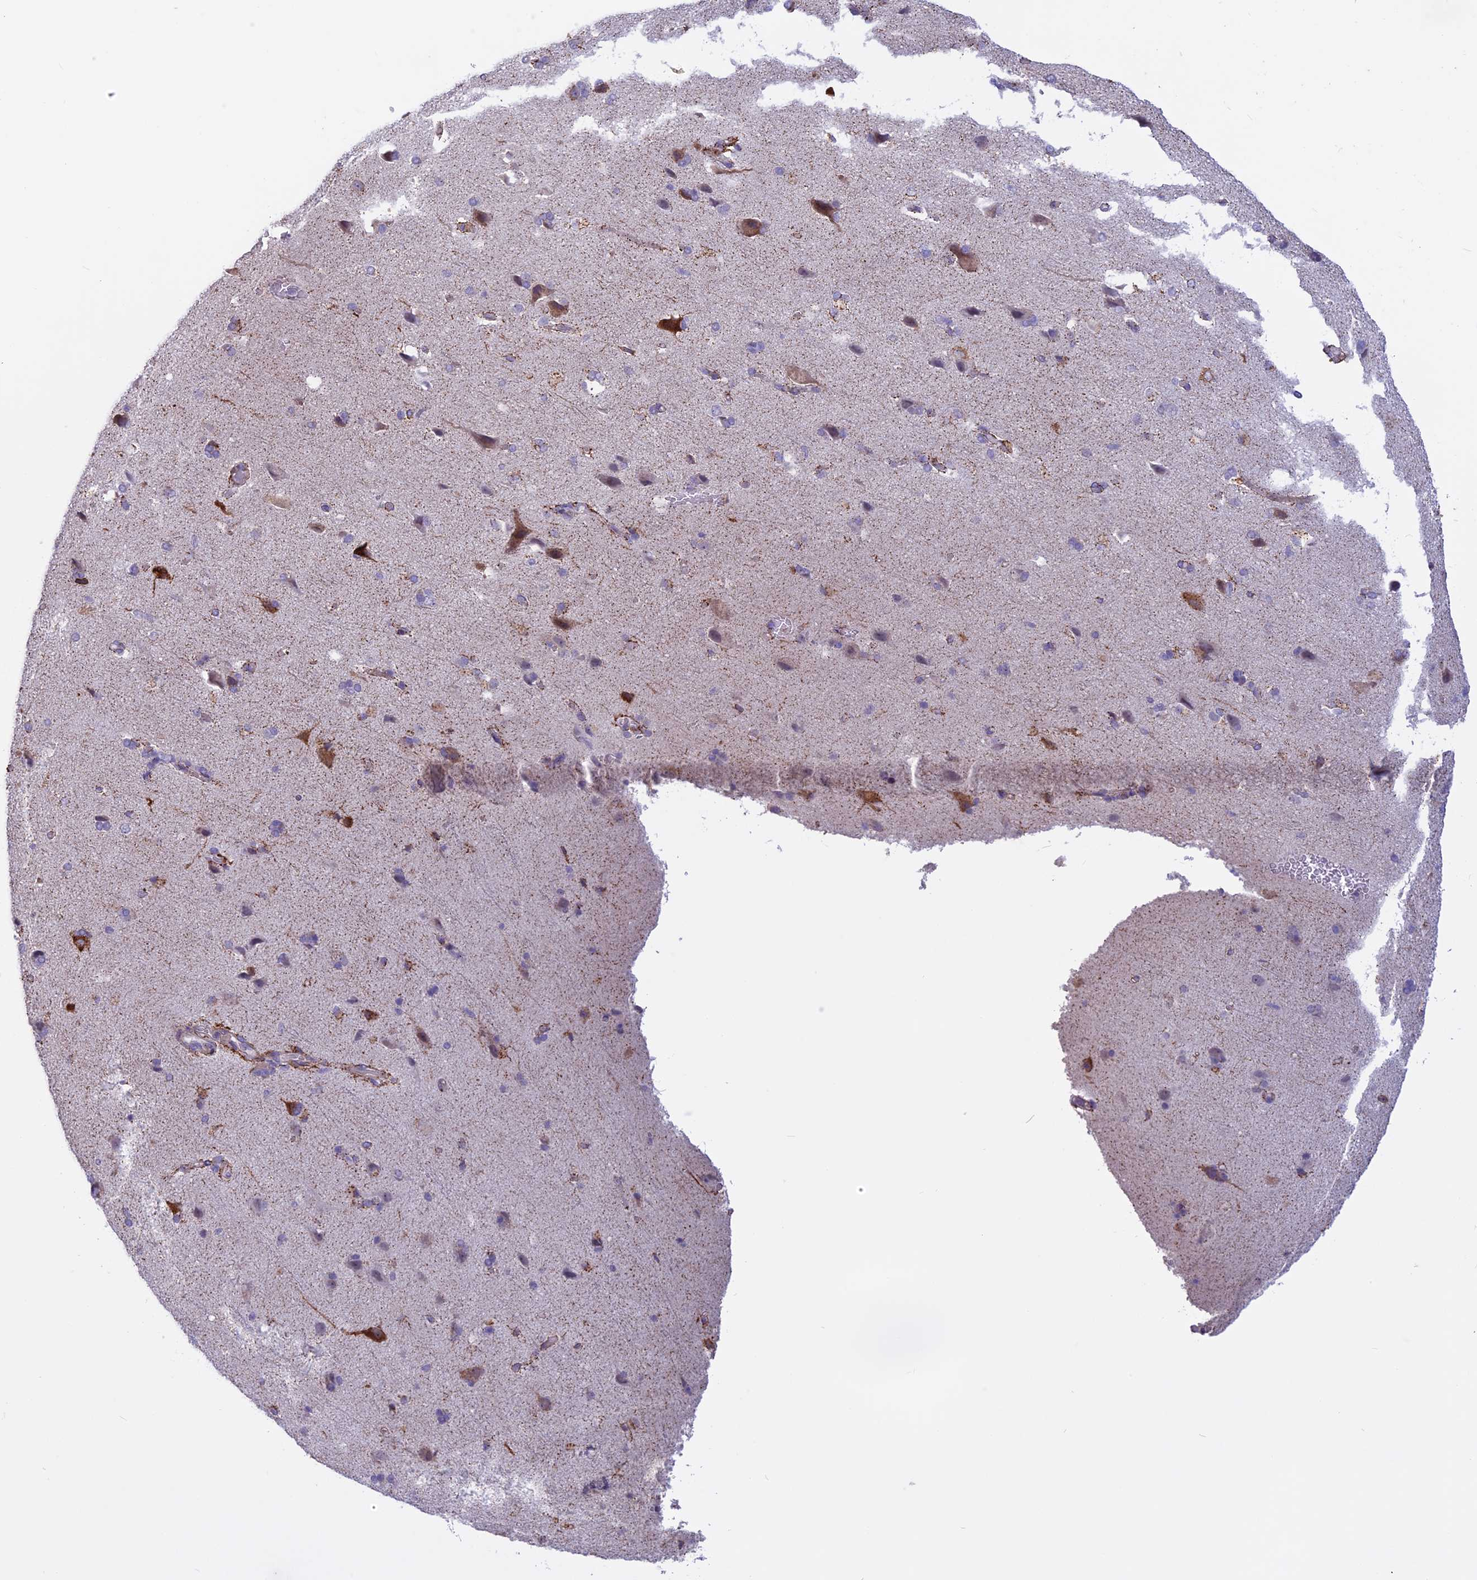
{"staining": {"intensity": "negative", "quantity": "none", "location": "none"}, "tissue": "cerebral cortex", "cell_type": "Endothelial cells", "image_type": "normal", "snomed": [{"axis": "morphology", "description": "Normal tissue, NOS"}, {"axis": "topography", "description": "Cerebral cortex"}], "caption": "Protein analysis of normal cerebral cortex exhibits no significant staining in endothelial cells.", "gene": "SPHKAP", "patient": {"sex": "male", "age": 62}}